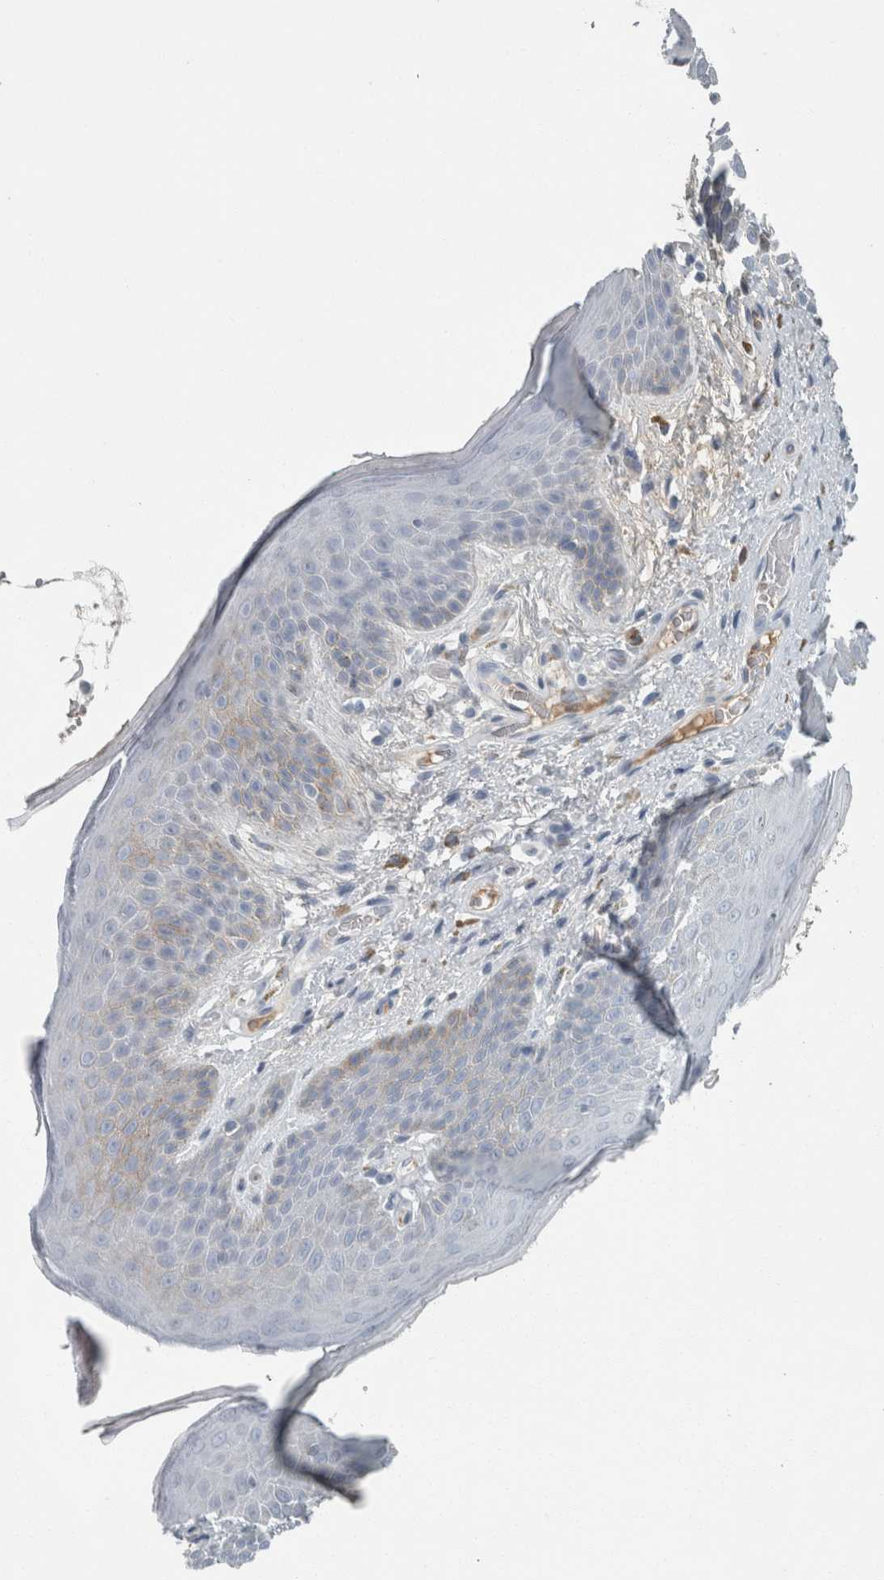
{"staining": {"intensity": "moderate", "quantity": "<25%", "location": "cytoplasmic/membranous"}, "tissue": "skin", "cell_type": "Epidermal cells", "image_type": "normal", "snomed": [{"axis": "morphology", "description": "Normal tissue, NOS"}, {"axis": "topography", "description": "Anal"}], "caption": "A brown stain highlights moderate cytoplasmic/membranous positivity of a protein in epidermal cells of benign skin.", "gene": "CHL1", "patient": {"sex": "male", "age": 74}}